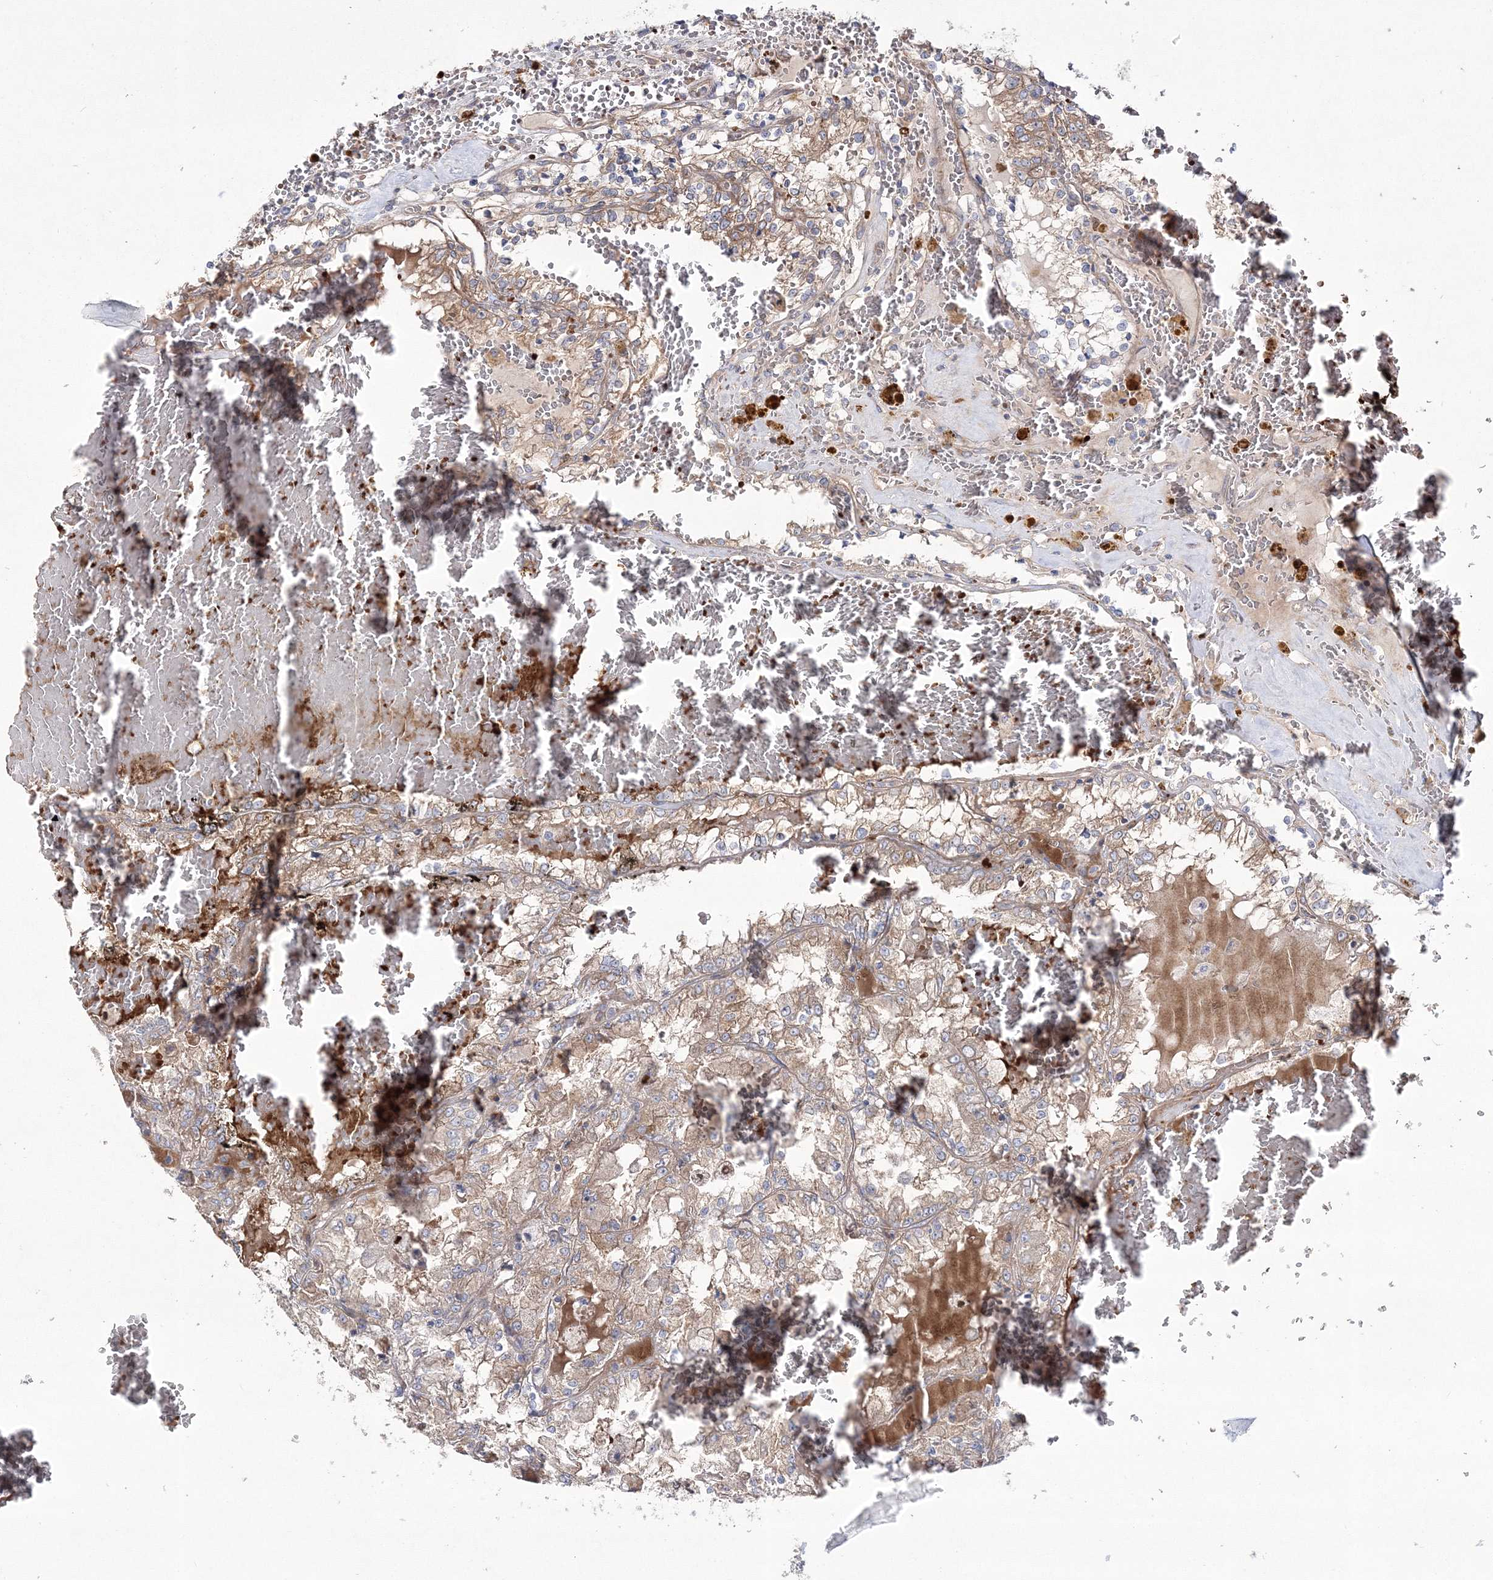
{"staining": {"intensity": "weak", "quantity": "25%-75%", "location": "cytoplasmic/membranous"}, "tissue": "renal cancer", "cell_type": "Tumor cells", "image_type": "cancer", "snomed": [{"axis": "morphology", "description": "Adenocarcinoma, NOS"}, {"axis": "topography", "description": "Kidney"}], "caption": "Human adenocarcinoma (renal) stained with a brown dye shows weak cytoplasmic/membranous positive positivity in approximately 25%-75% of tumor cells.", "gene": "ZSWIM6", "patient": {"sex": "female", "age": 56}}